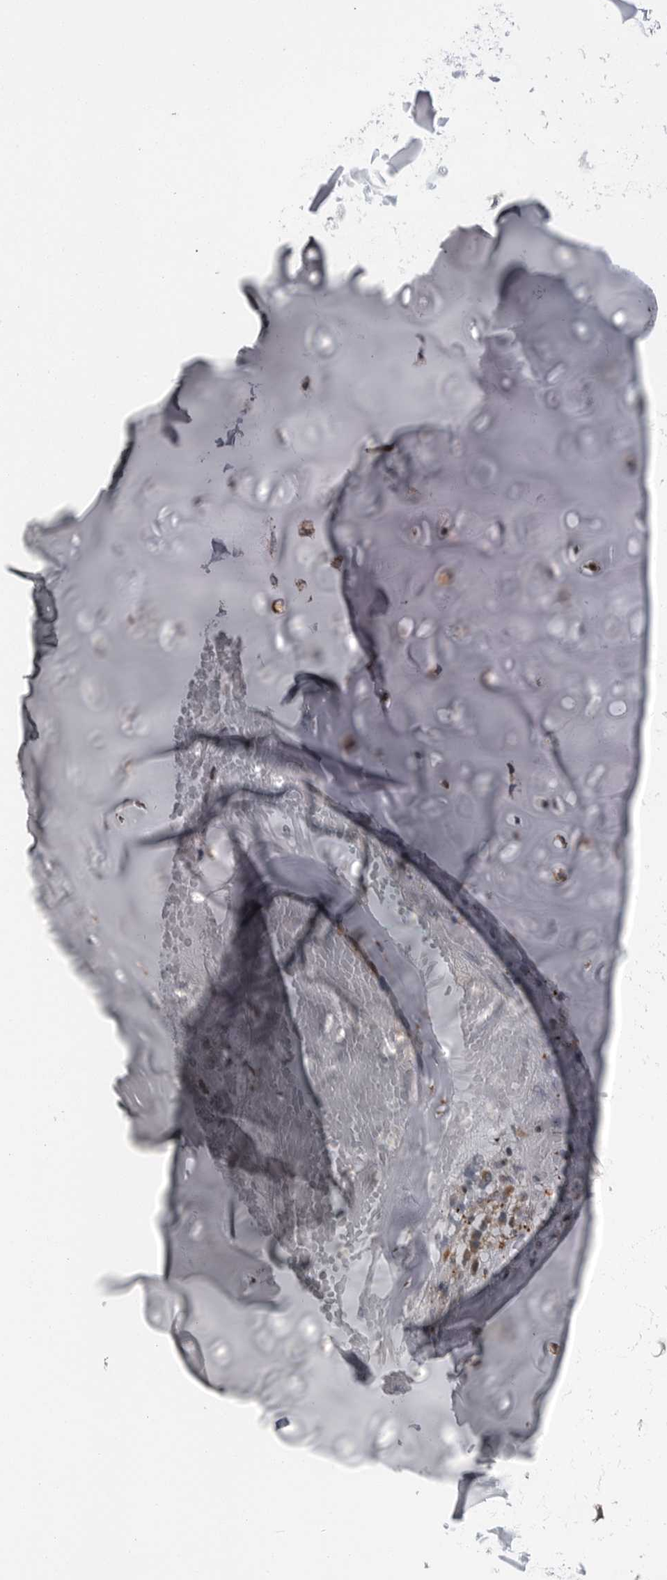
{"staining": {"intensity": "negative", "quantity": "none", "location": "none"}, "tissue": "adipose tissue", "cell_type": "Adipocytes", "image_type": "normal", "snomed": [{"axis": "morphology", "description": "Normal tissue, NOS"}, {"axis": "morphology", "description": "Basal cell carcinoma"}, {"axis": "topography", "description": "Cartilage tissue"}, {"axis": "topography", "description": "Nasopharynx"}, {"axis": "topography", "description": "Oral tissue"}], "caption": "High power microscopy histopathology image of an IHC micrograph of unremarkable adipose tissue, revealing no significant positivity in adipocytes.", "gene": "CDK20", "patient": {"sex": "female", "age": 77}}